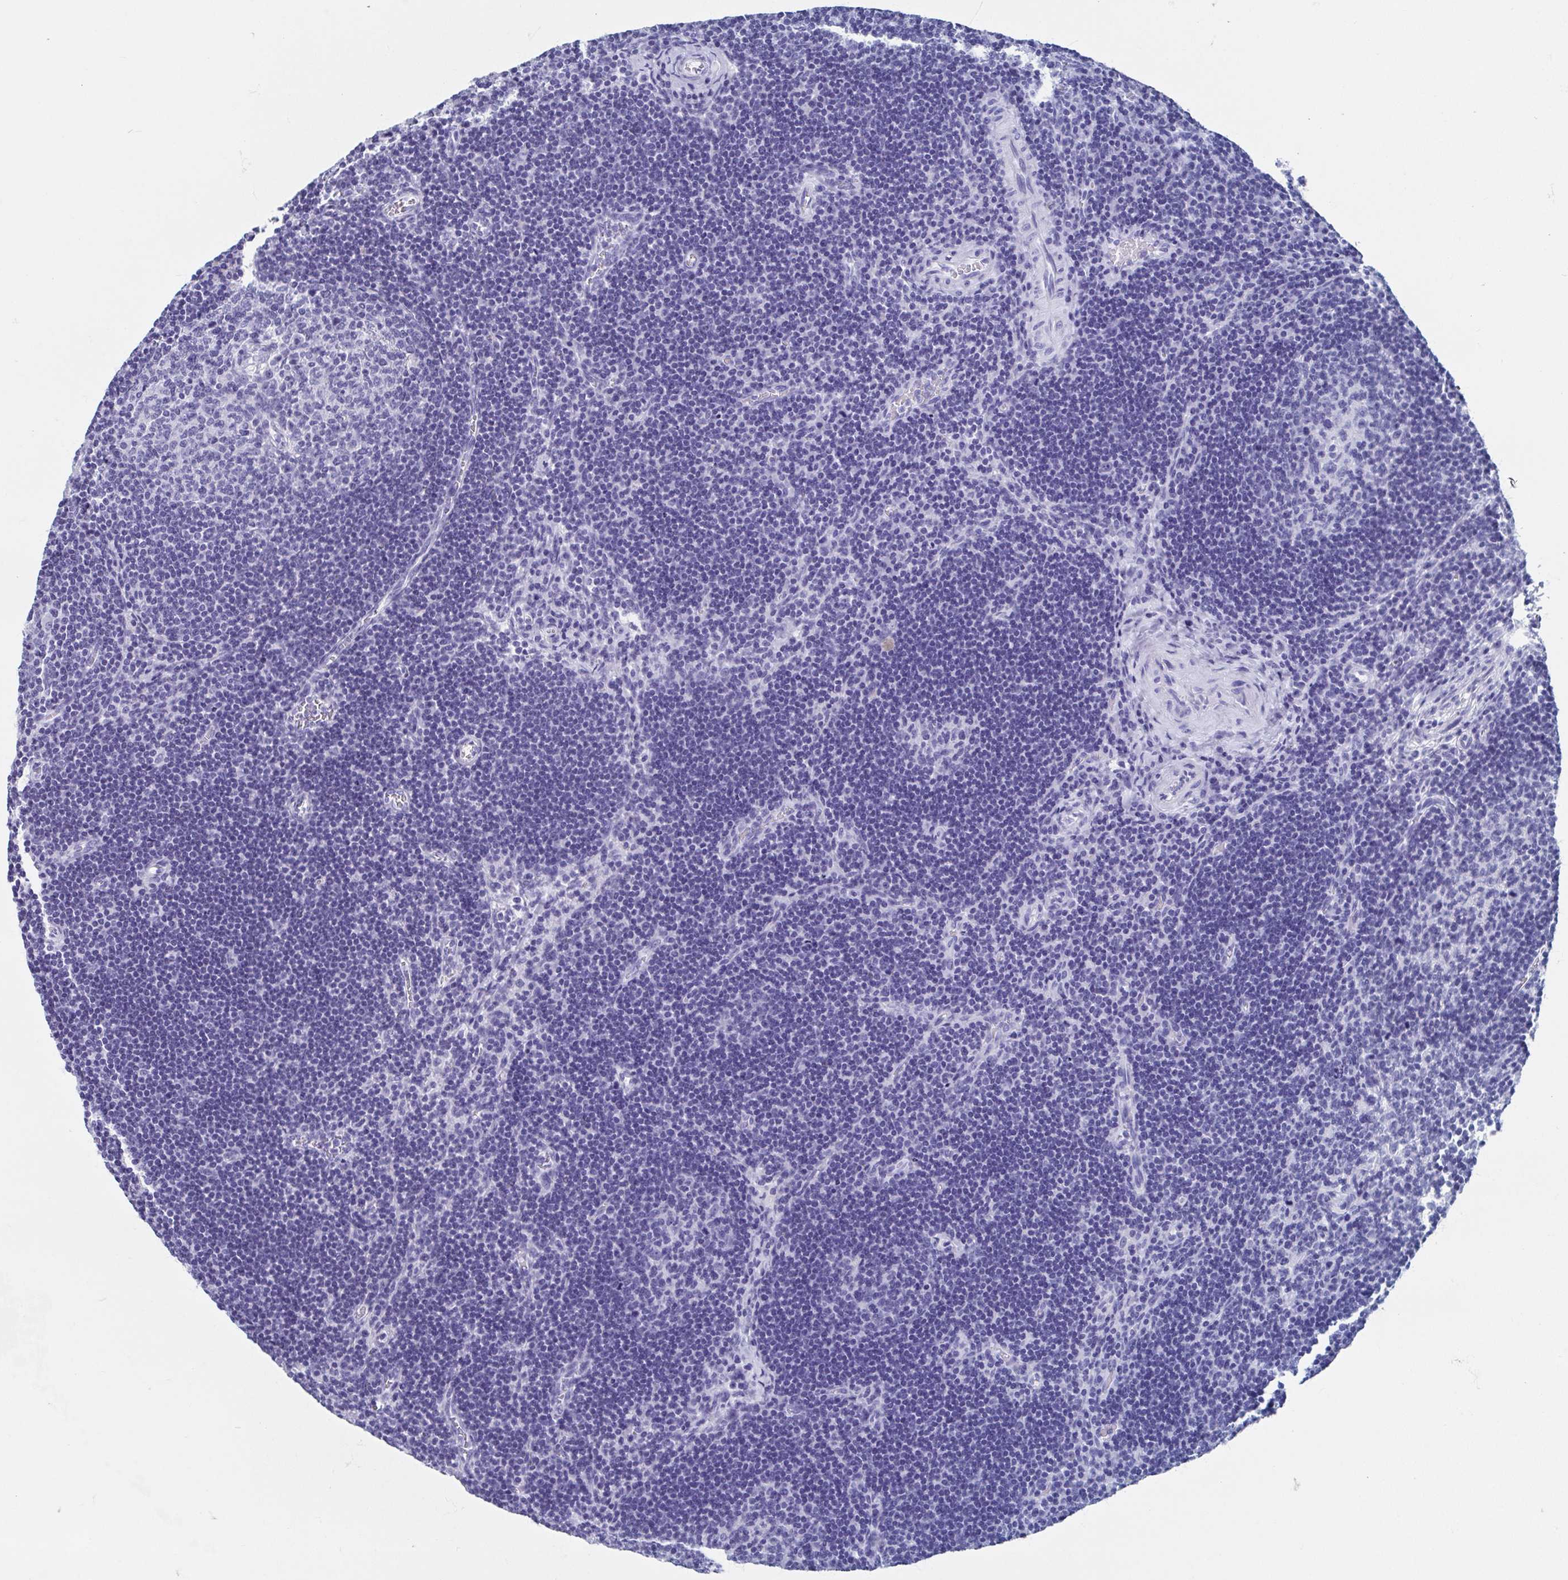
{"staining": {"intensity": "negative", "quantity": "none", "location": "none"}, "tissue": "lymph node", "cell_type": "Germinal center cells", "image_type": "normal", "snomed": [{"axis": "morphology", "description": "Normal tissue, NOS"}, {"axis": "topography", "description": "Lymph node"}], "caption": "Immunohistochemistry (IHC) of normal human lymph node reveals no staining in germinal center cells.", "gene": "HDGFL1", "patient": {"sex": "male", "age": 67}}